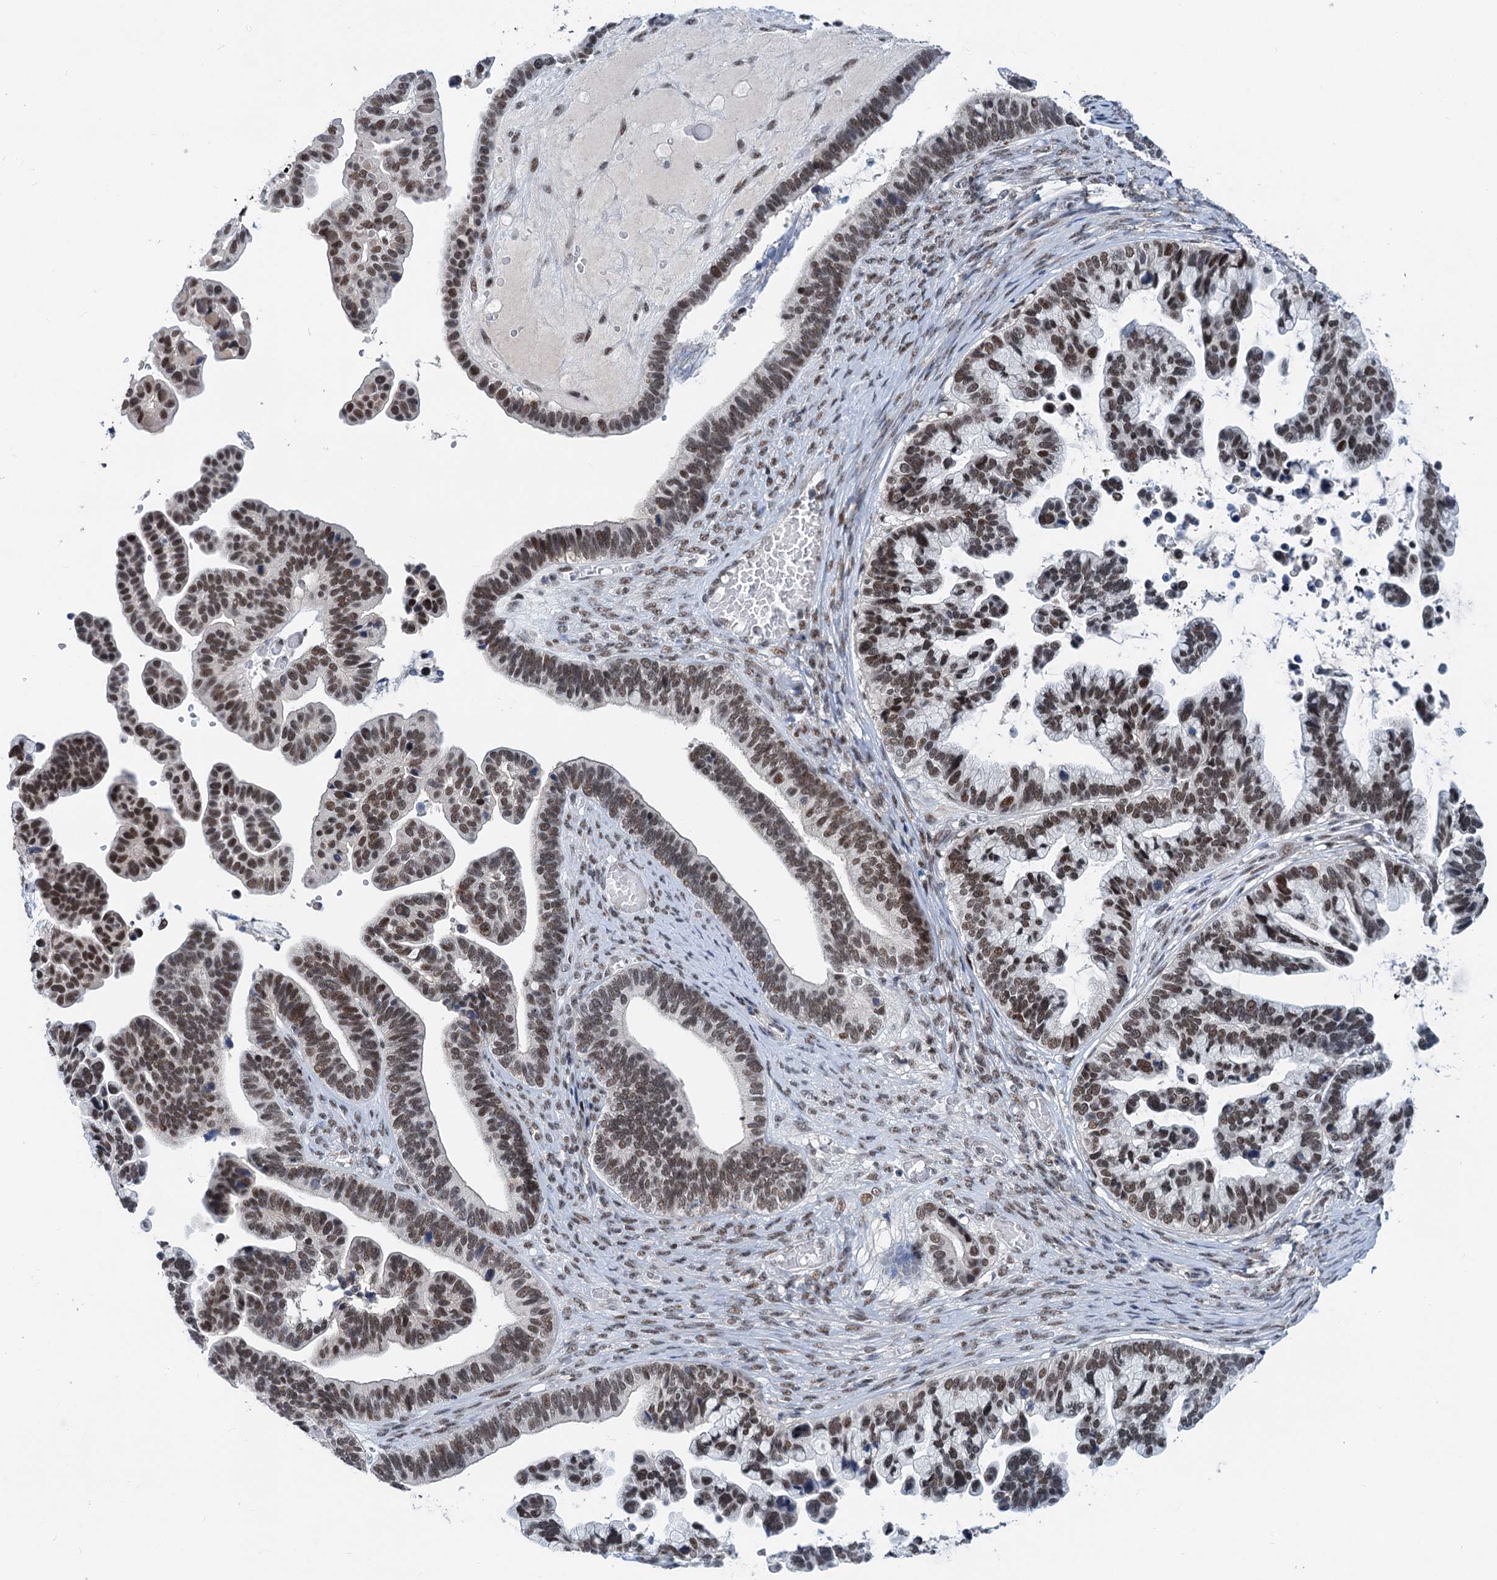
{"staining": {"intensity": "moderate", "quantity": ">75%", "location": "nuclear"}, "tissue": "ovarian cancer", "cell_type": "Tumor cells", "image_type": "cancer", "snomed": [{"axis": "morphology", "description": "Cystadenocarcinoma, serous, NOS"}, {"axis": "topography", "description": "Ovary"}], "caption": "The histopathology image exhibits immunohistochemical staining of ovarian serous cystadenocarcinoma. There is moderate nuclear staining is appreciated in approximately >75% of tumor cells.", "gene": "PHF8", "patient": {"sex": "female", "age": 56}}